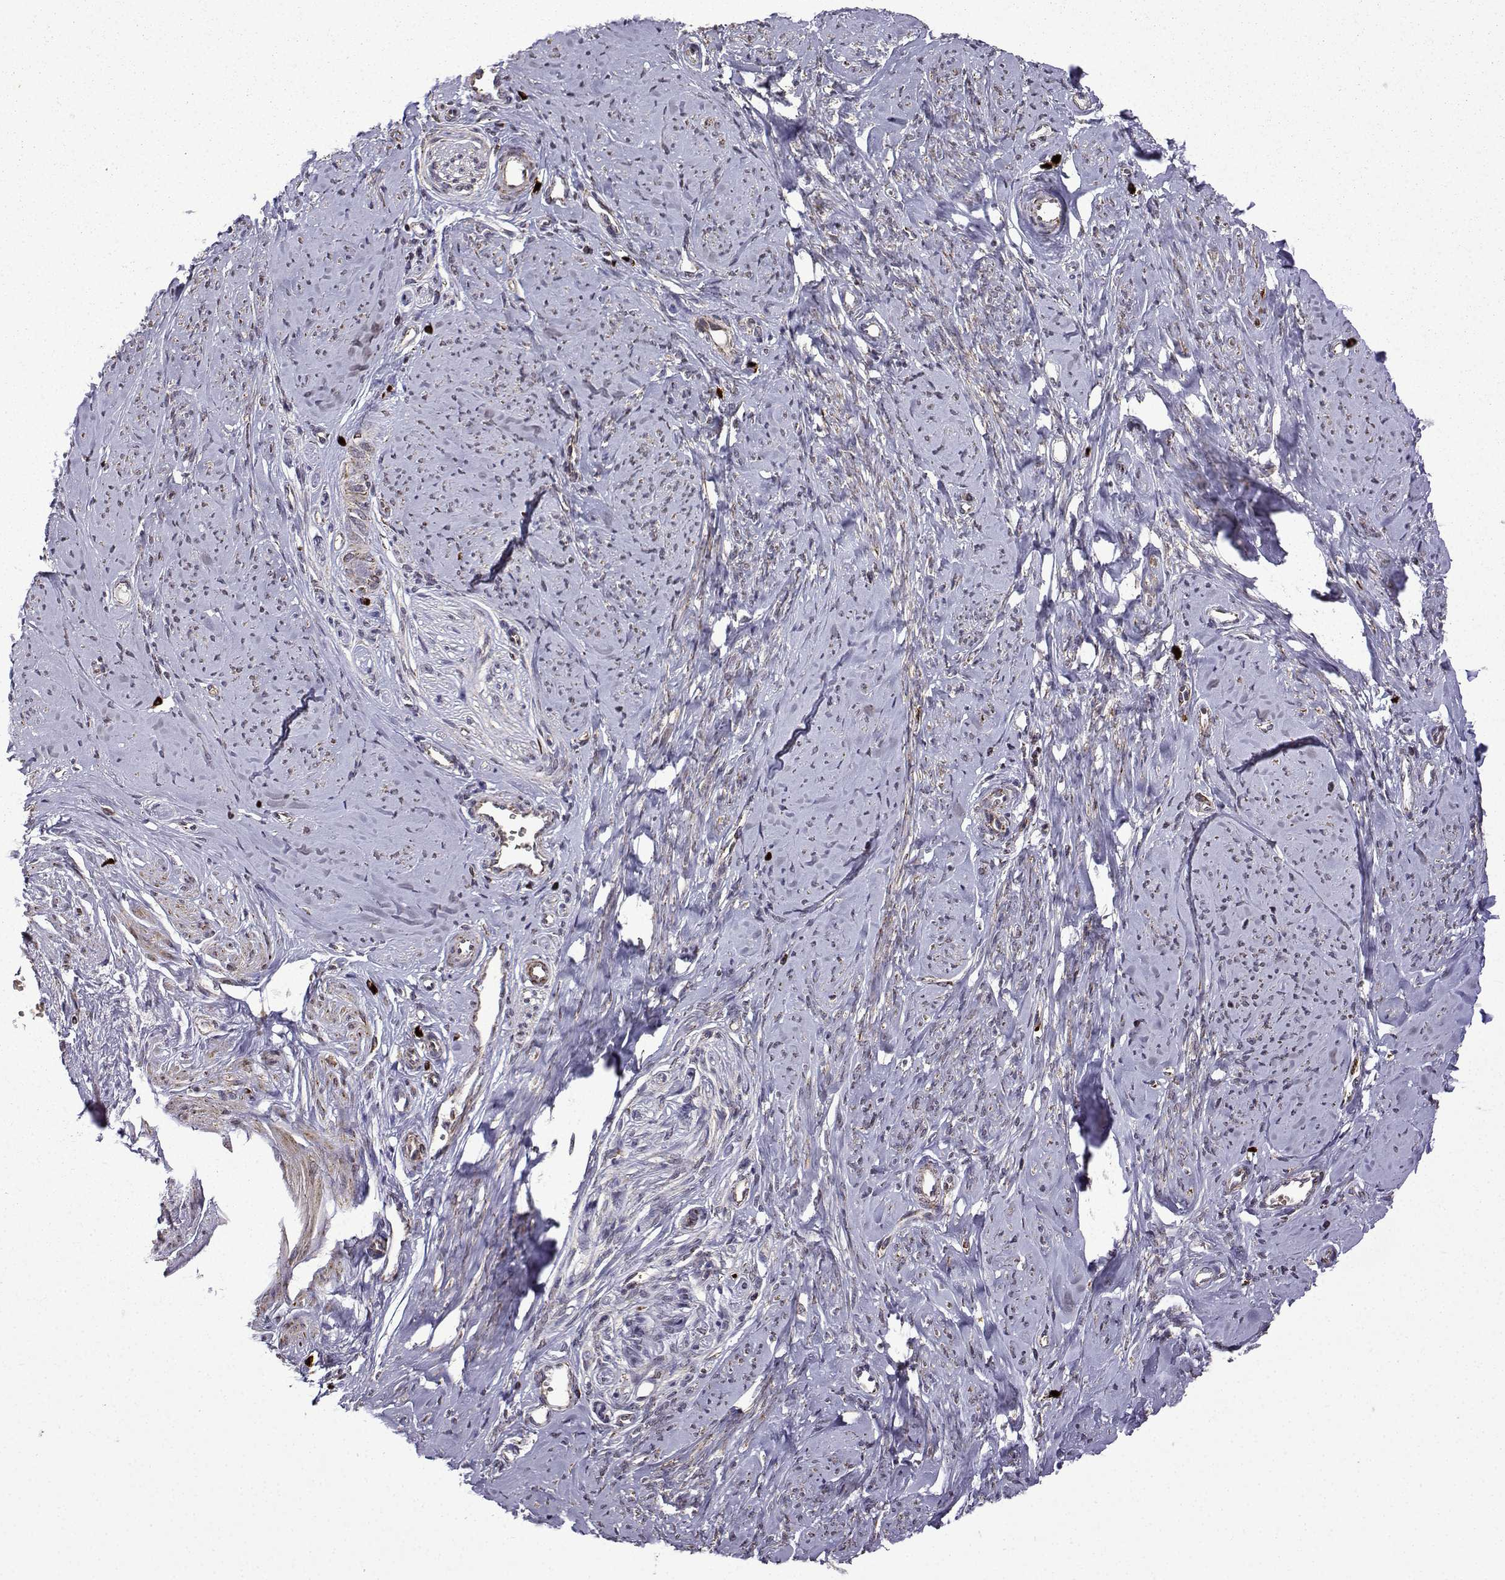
{"staining": {"intensity": "moderate", "quantity": "25%-75%", "location": "cytoplasmic/membranous"}, "tissue": "smooth muscle", "cell_type": "Smooth muscle cells", "image_type": "normal", "snomed": [{"axis": "morphology", "description": "Normal tissue, NOS"}, {"axis": "topography", "description": "Smooth muscle"}], "caption": "Human smooth muscle stained for a protein (brown) displays moderate cytoplasmic/membranous positive positivity in approximately 25%-75% of smooth muscle cells.", "gene": "TAB2", "patient": {"sex": "female", "age": 48}}